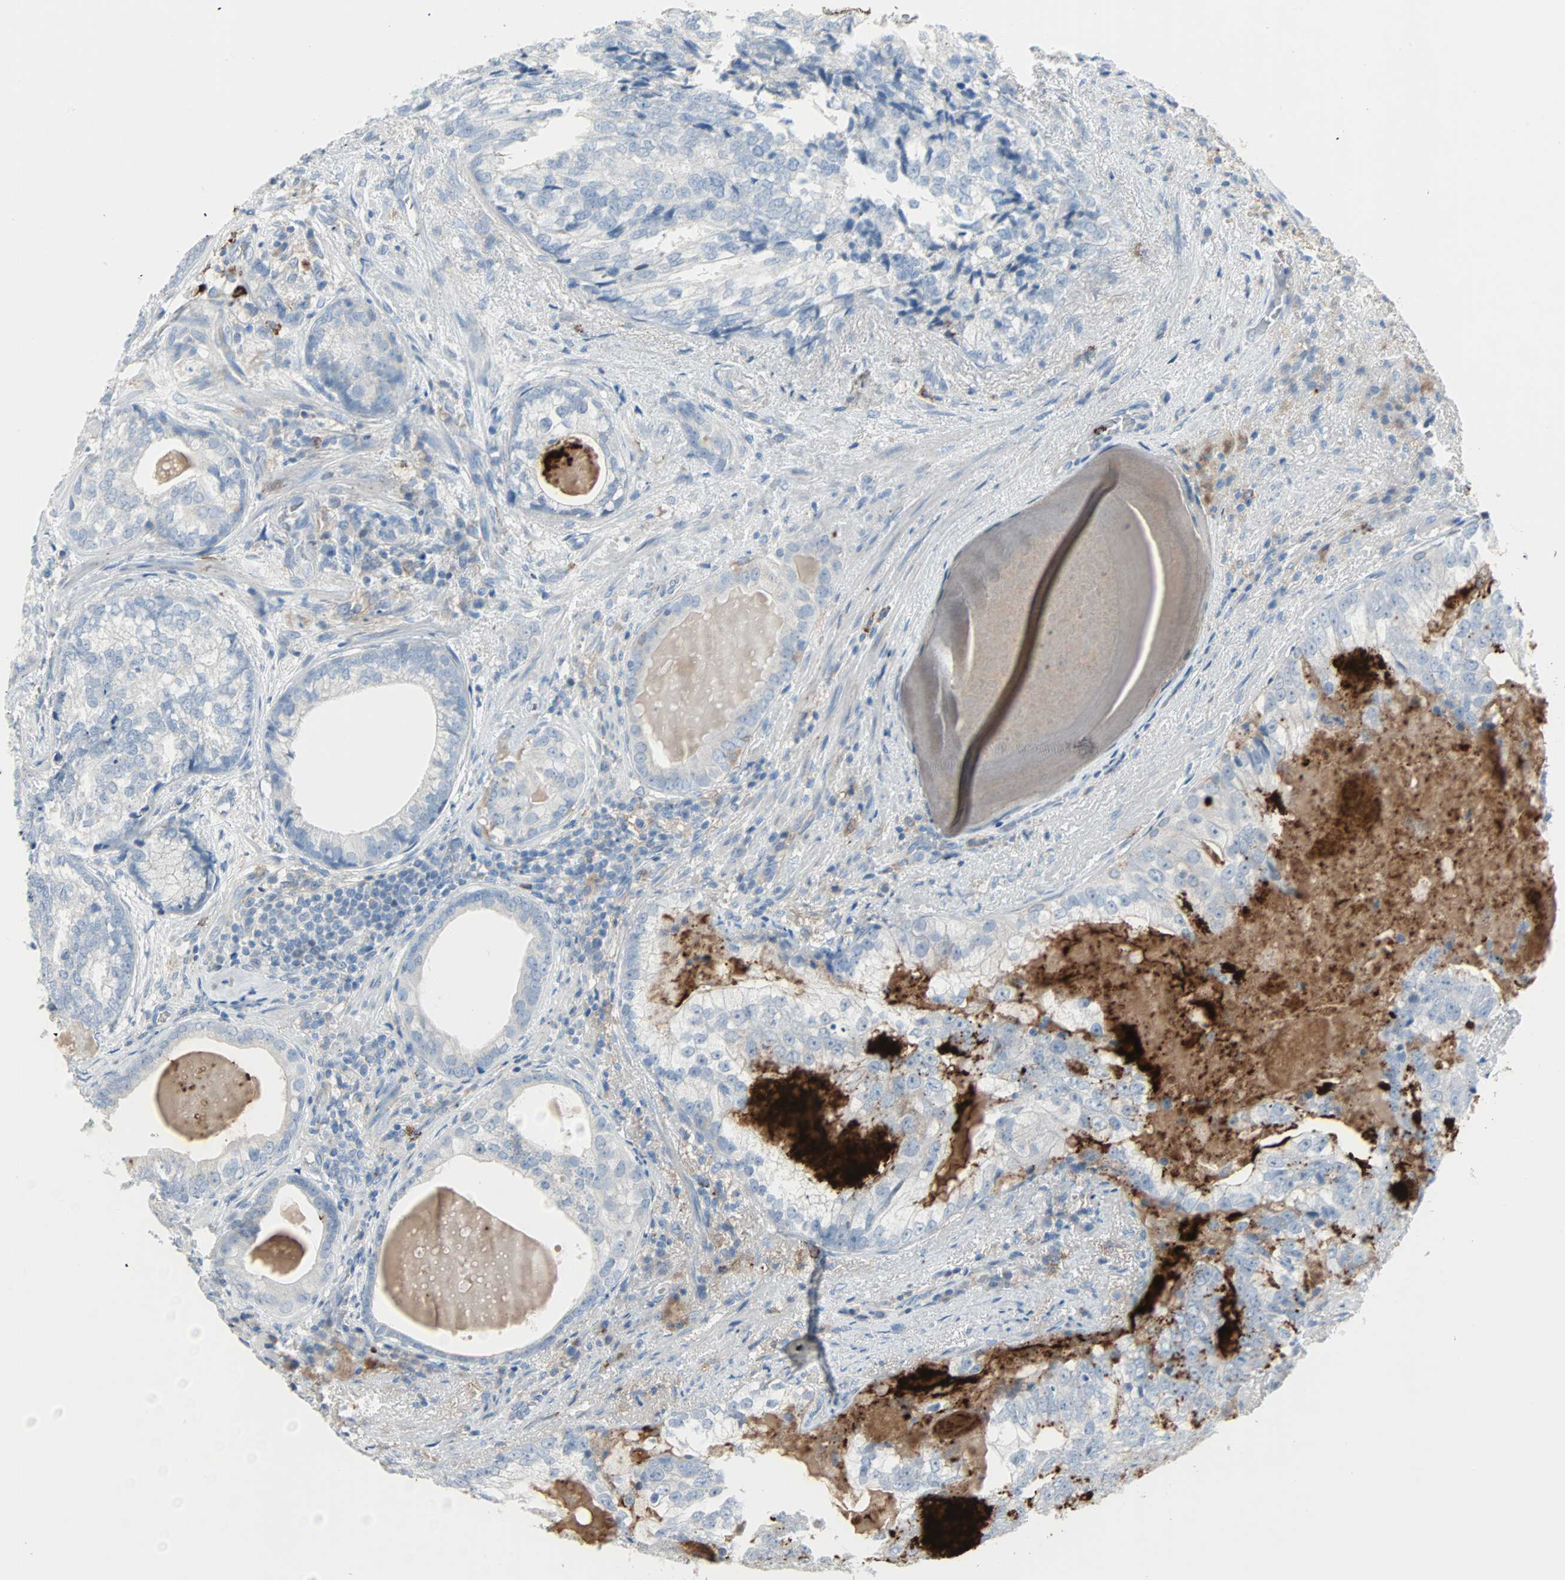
{"staining": {"intensity": "strong", "quantity": "<25%", "location": "cytoplasmic/membranous"}, "tissue": "prostate cancer", "cell_type": "Tumor cells", "image_type": "cancer", "snomed": [{"axis": "morphology", "description": "Adenocarcinoma, High grade"}, {"axis": "topography", "description": "Prostate"}], "caption": "This image displays immunohistochemistry staining of human adenocarcinoma (high-grade) (prostate), with medium strong cytoplasmic/membranous positivity in about <25% of tumor cells.", "gene": "CLEC4A", "patient": {"sex": "male", "age": 66}}